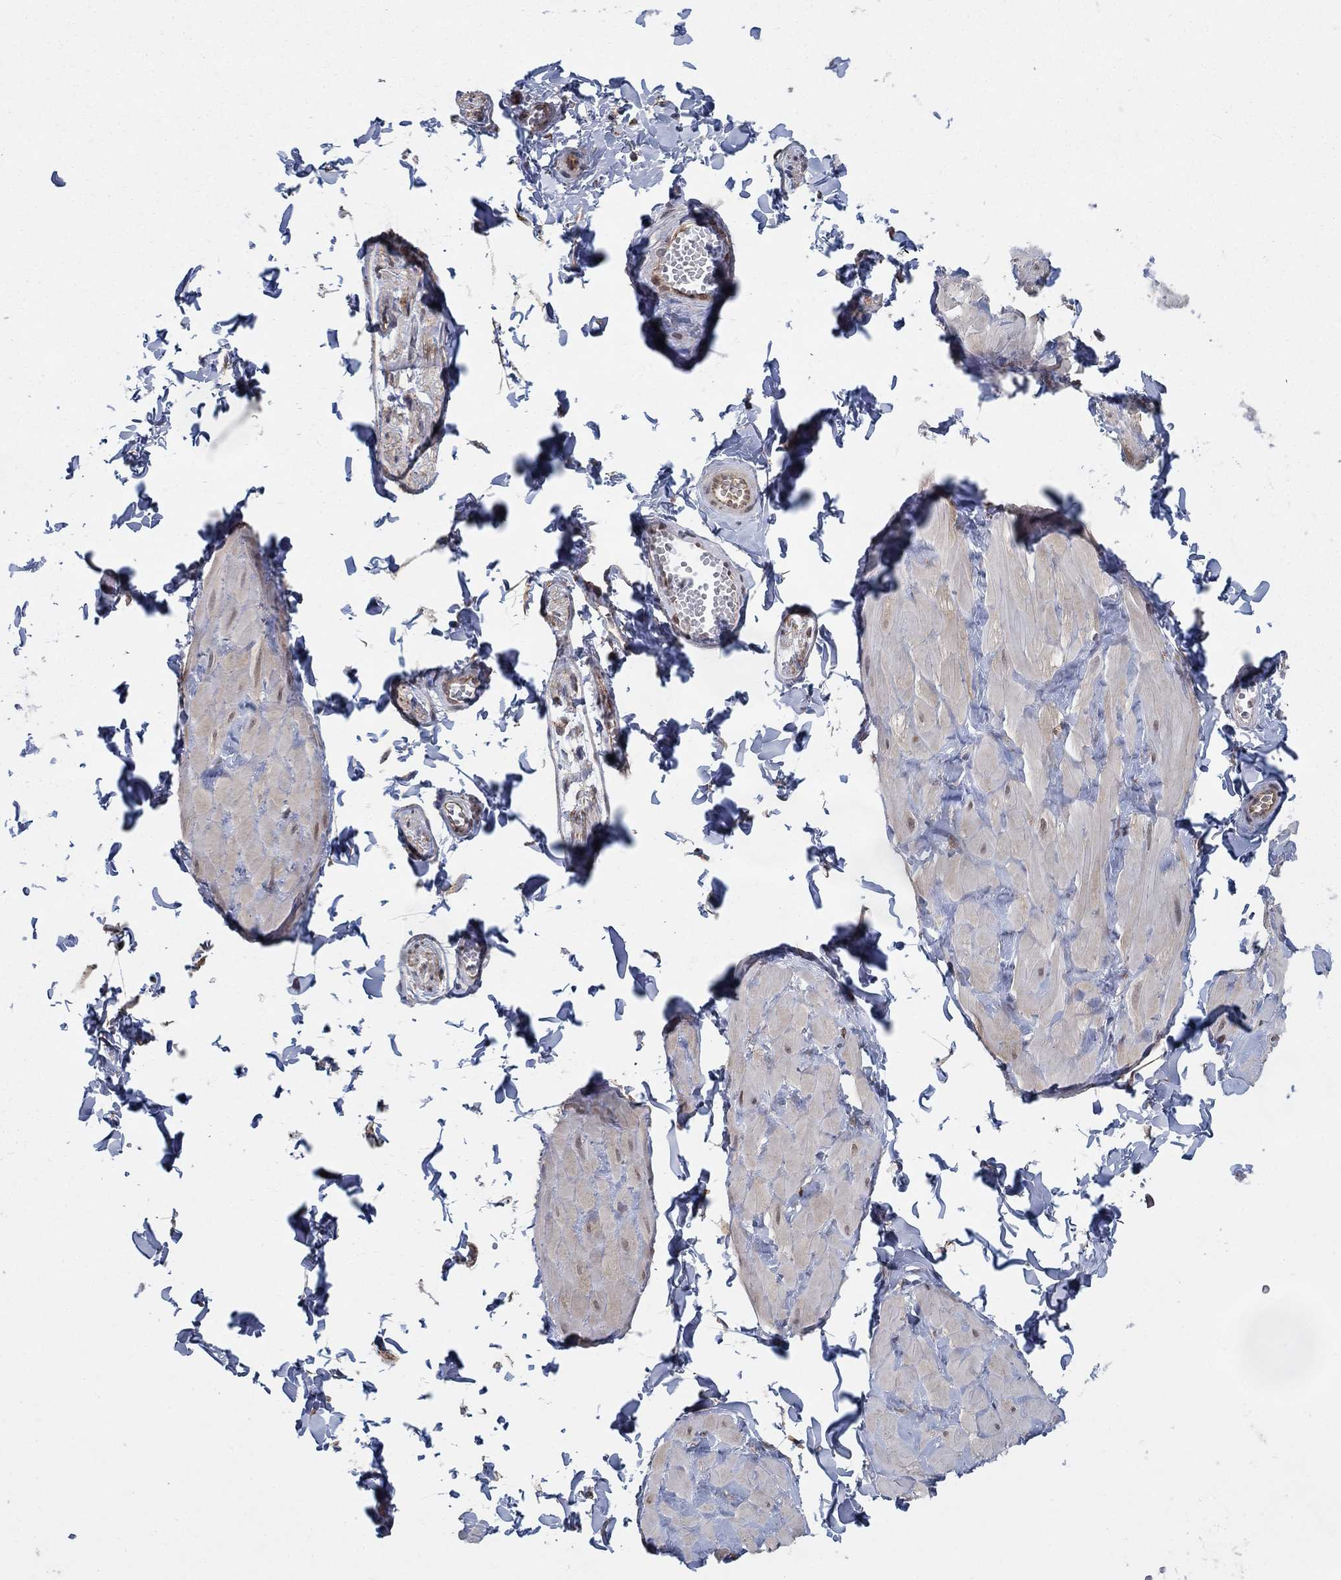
{"staining": {"intensity": "negative", "quantity": "none", "location": "none"}, "tissue": "adipose tissue", "cell_type": "Adipocytes", "image_type": "normal", "snomed": [{"axis": "morphology", "description": "Normal tissue, NOS"}, {"axis": "topography", "description": "Smooth muscle"}, {"axis": "topography", "description": "Peripheral nerve tissue"}], "caption": "Human adipose tissue stained for a protein using immunohistochemistry displays no expression in adipocytes.", "gene": "SH3RF1", "patient": {"sex": "male", "age": 22}}